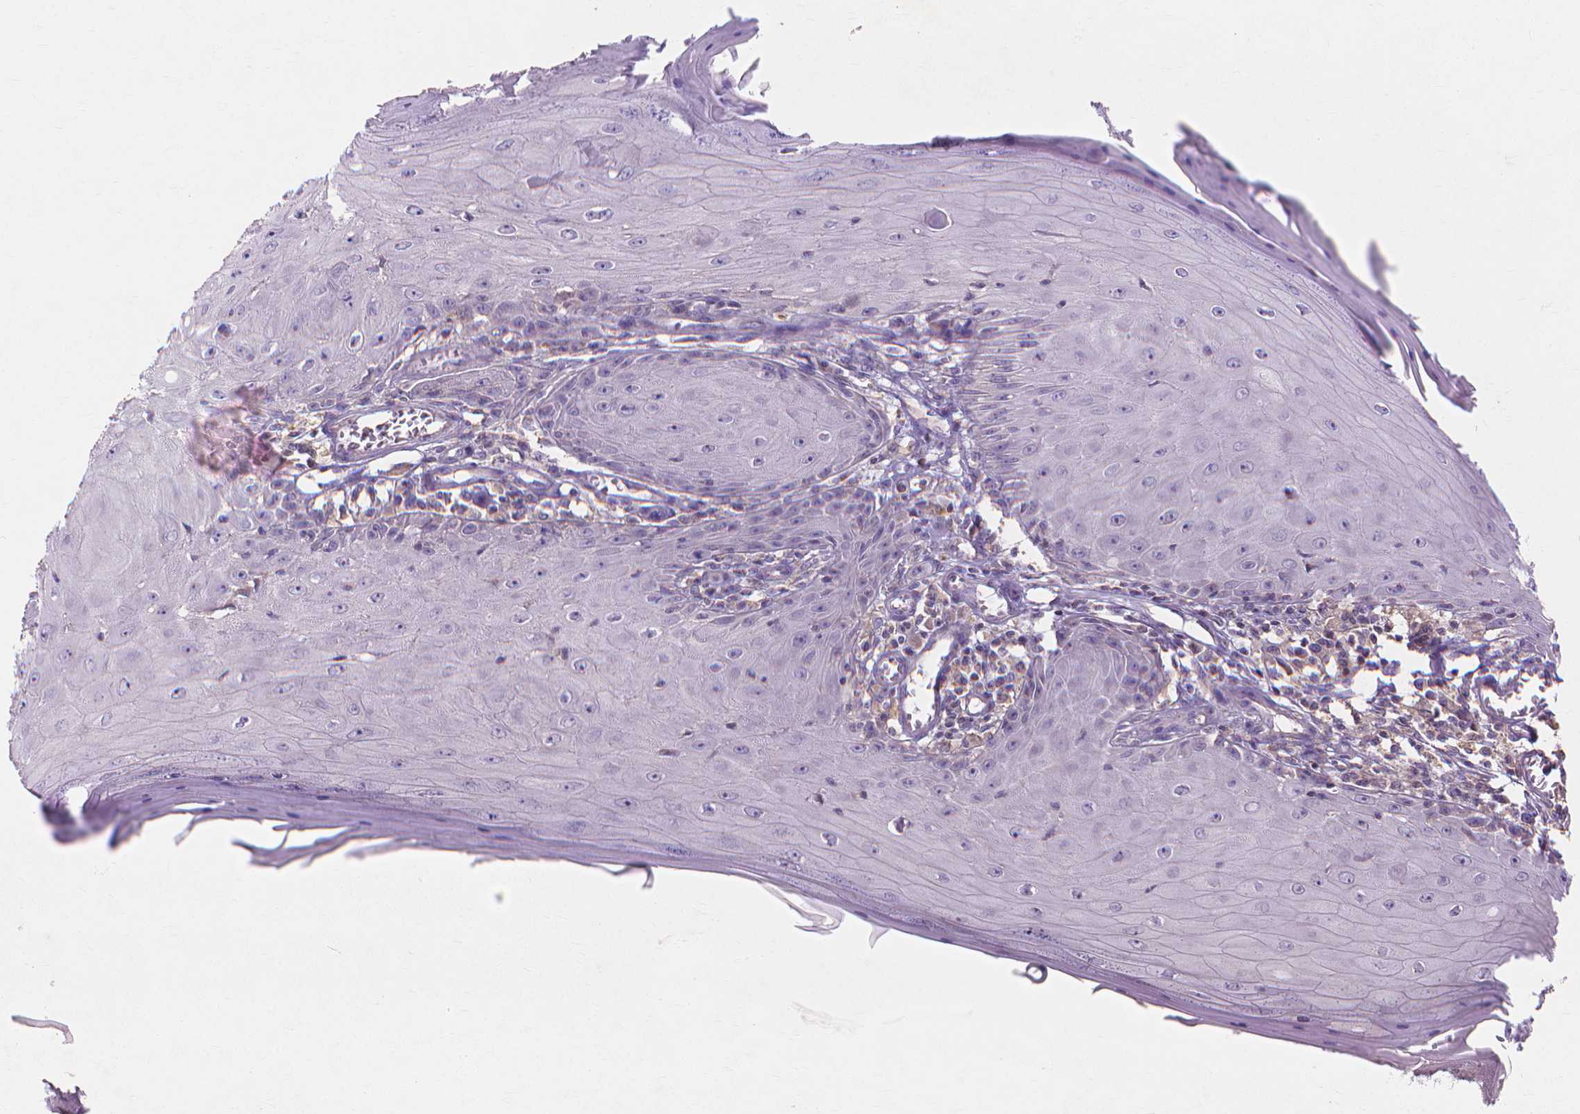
{"staining": {"intensity": "negative", "quantity": "none", "location": "none"}, "tissue": "skin cancer", "cell_type": "Tumor cells", "image_type": "cancer", "snomed": [{"axis": "morphology", "description": "Squamous cell carcinoma, NOS"}, {"axis": "topography", "description": "Skin"}], "caption": "There is no significant staining in tumor cells of skin cancer.", "gene": "PRDM13", "patient": {"sex": "female", "age": 73}}